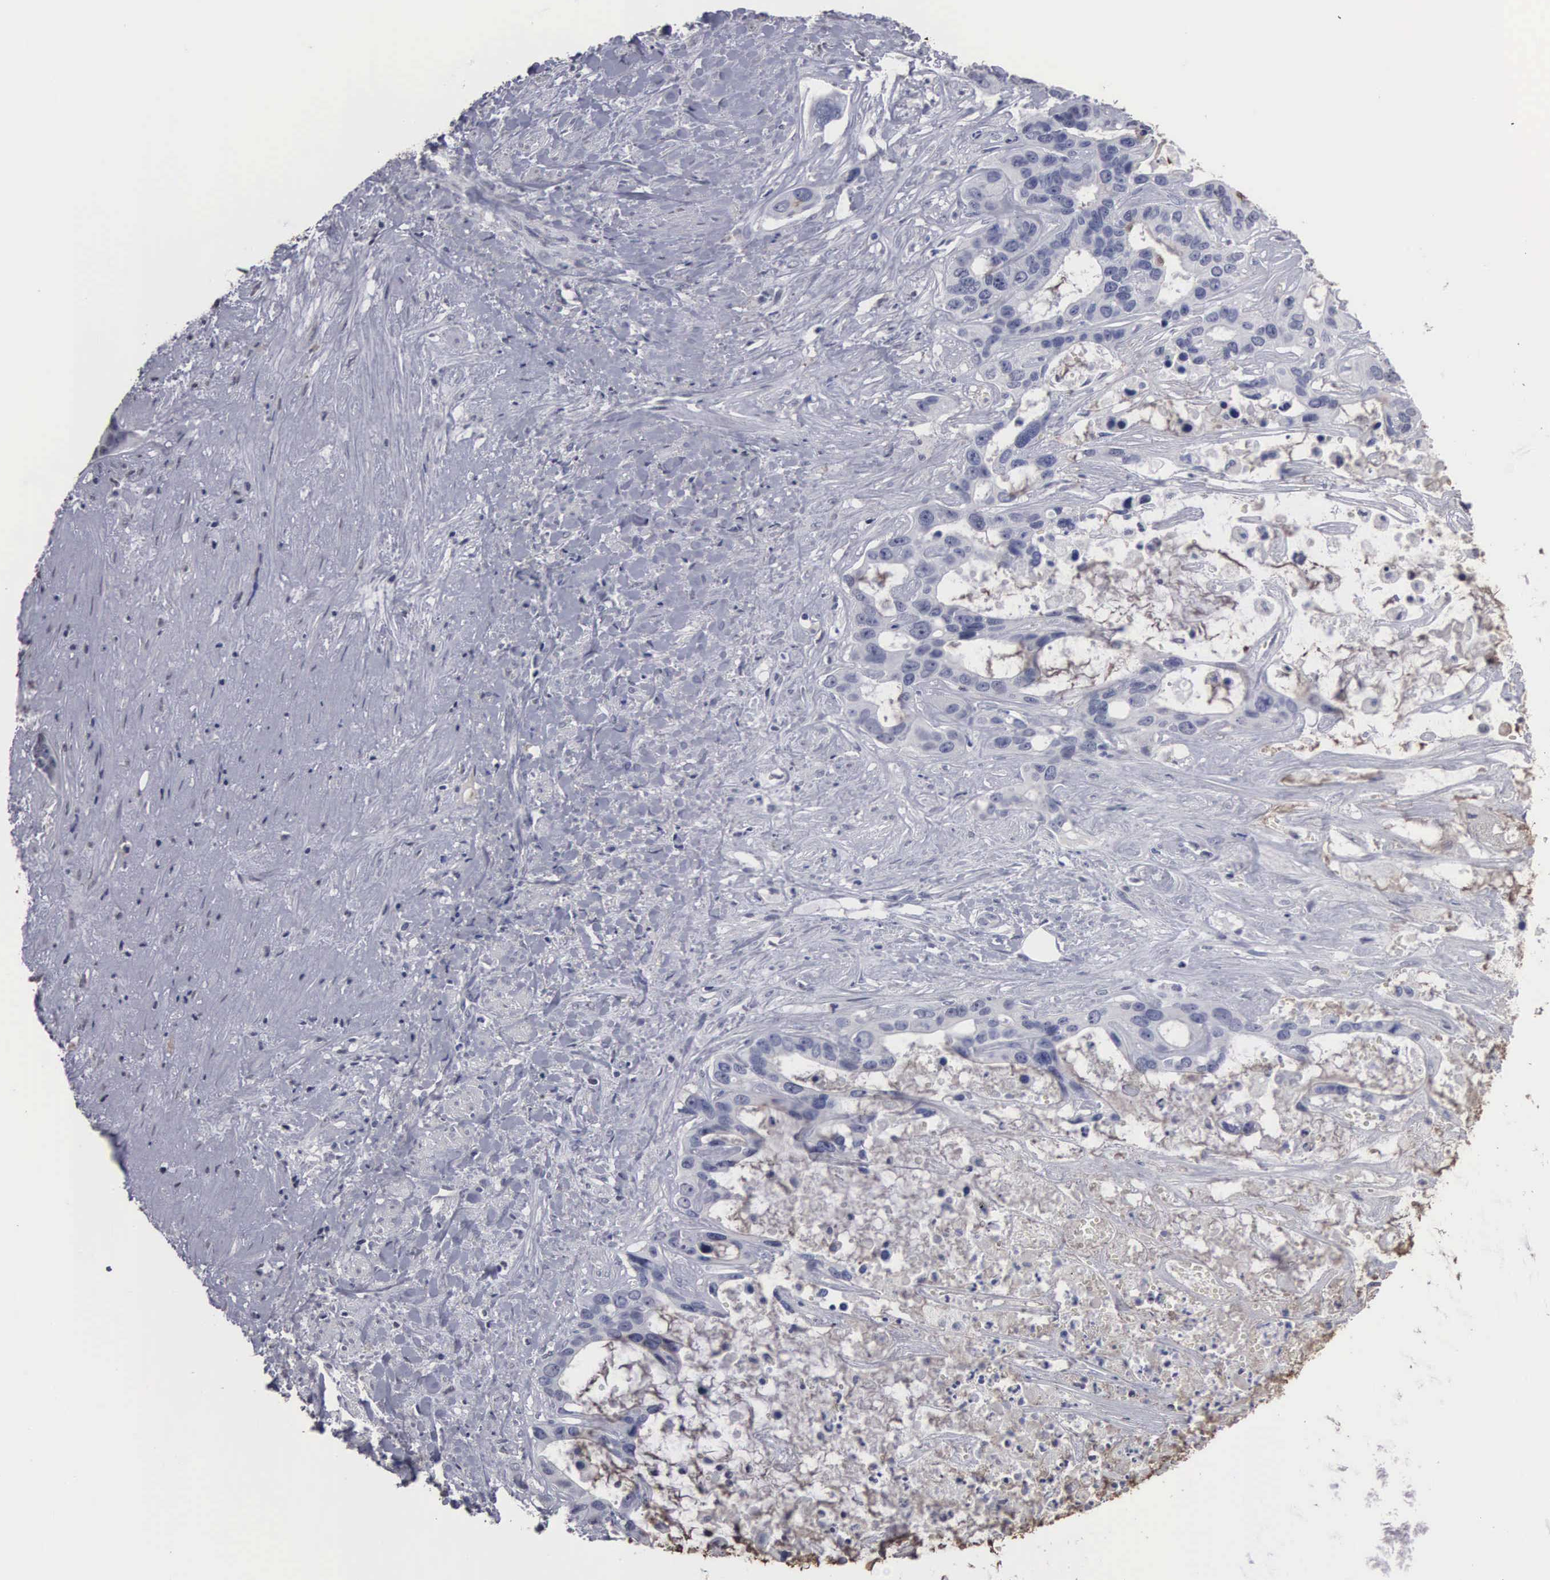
{"staining": {"intensity": "negative", "quantity": "none", "location": "none"}, "tissue": "liver cancer", "cell_type": "Tumor cells", "image_type": "cancer", "snomed": [{"axis": "morphology", "description": "Cholangiocarcinoma"}, {"axis": "topography", "description": "Liver"}], "caption": "An image of cholangiocarcinoma (liver) stained for a protein exhibits no brown staining in tumor cells.", "gene": "UPB1", "patient": {"sex": "female", "age": 65}}